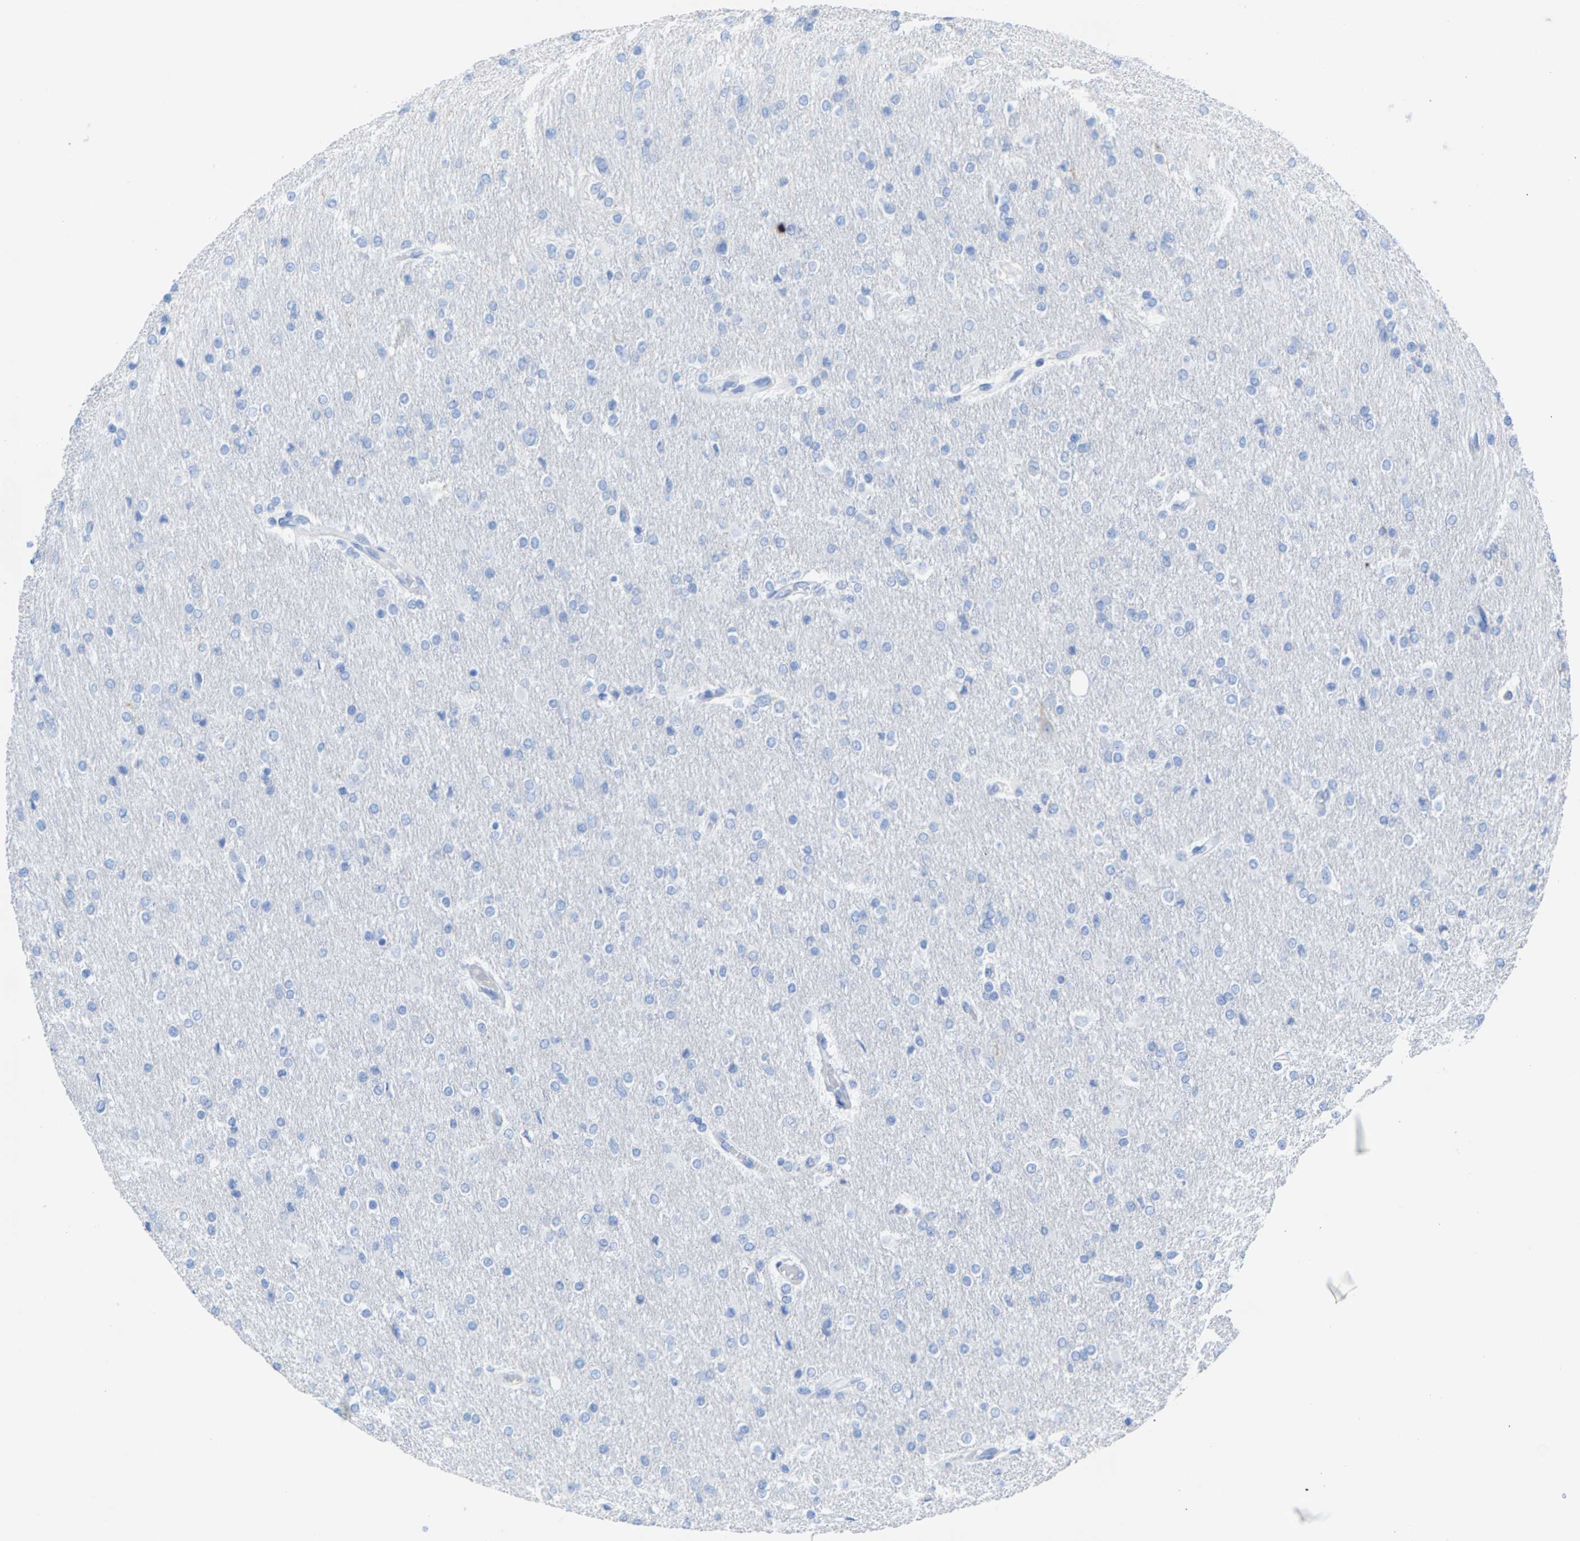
{"staining": {"intensity": "negative", "quantity": "none", "location": "none"}, "tissue": "glioma", "cell_type": "Tumor cells", "image_type": "cancer", "snomed": [{"axis": "morphology", "description": "Glioma, malignant, High grade"}, {"axis": "topography", "description": "Cerebral cortex"}], "caption": "Micrograph shows no protein expression in tumor cells of glioma tissue.", "gene": "CPA1", "patient": {"sex": "female", "age": 36}}